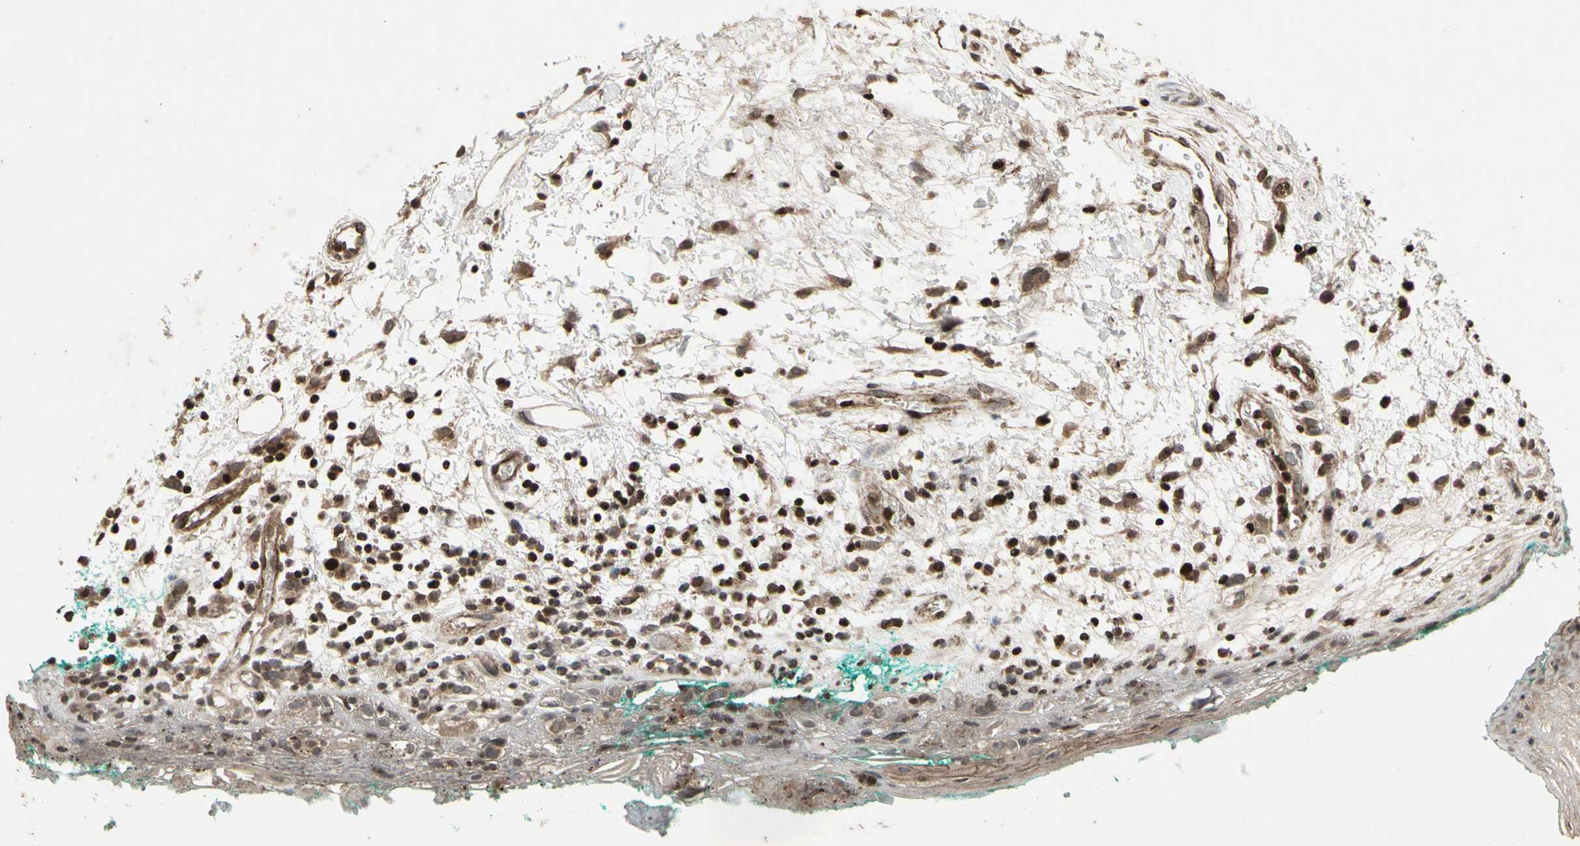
{"staining": {"intensity": "weak", "quantity": ">75%", "location": "cytoplasmic/membranous"}, "tissue": "oral mucosa", "cell_type": "Squamous epithelial cells", "image_type": "normal", "snomed": [{"axis": "morphology", "description": "Normal tissue, NOS"}, {"axis": "topography", "description": "Skeletal muscle"}, {"axis": "topography", "description": "Oral tissue"}, {"axis": "topography", "description": "Peripheral nerve tissue"}], "caption": "Squamous epithelial cells show low levels of weak cytoplasmic/membranous staining in approximately >75% of cells in unremarkable human oral mucosa. The protein is shown in brown color, while the nuclei are stained blue.", "gene": "GLRX", "patient": {"sex": "female", "age": 84}}